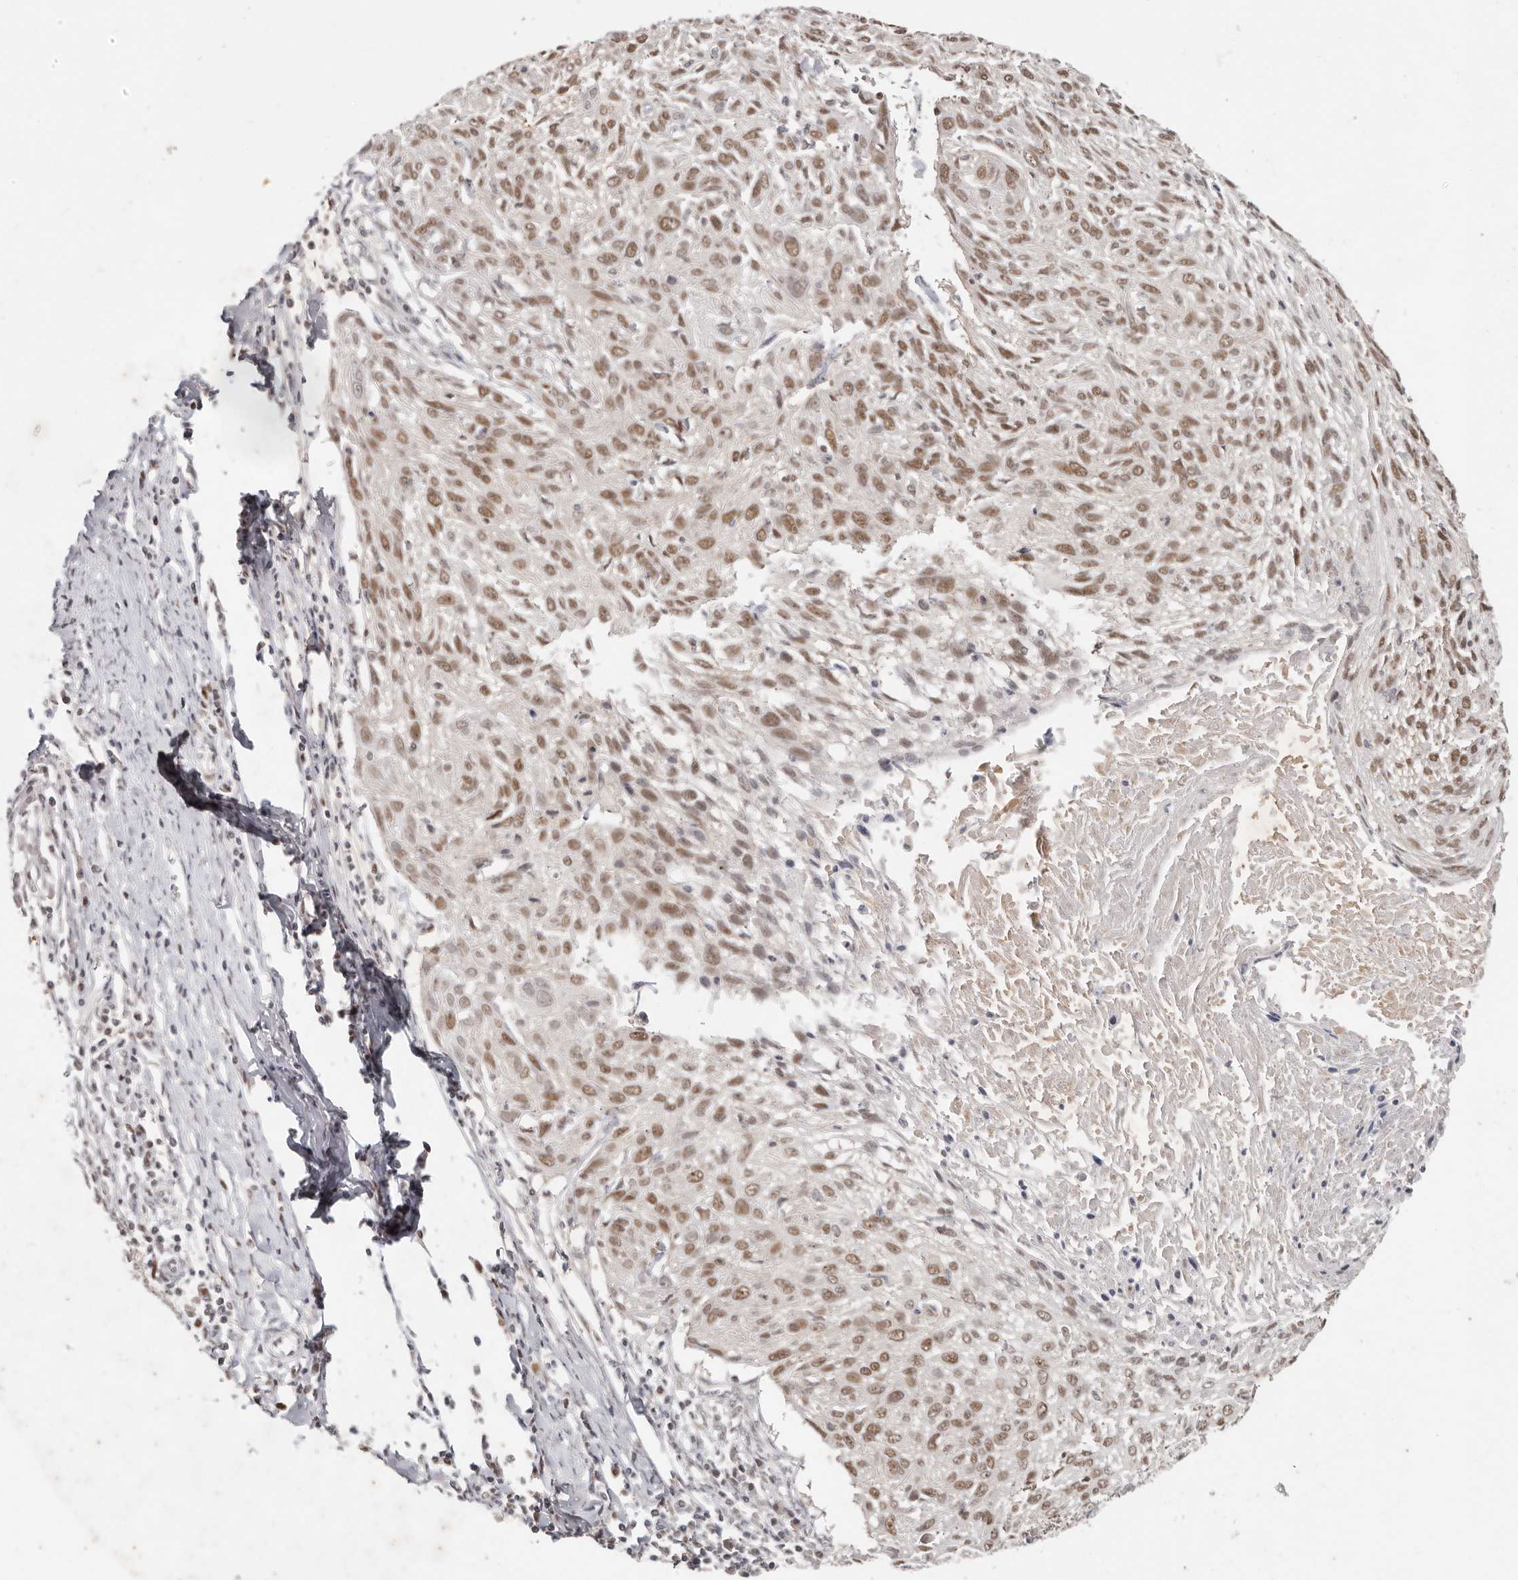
{"staining": {"intensity": "moderate", "quantity": ">75%", "location": "nuclear"}, "tissue": "cervical cancer", "cell_type": "Tumor cells", "image_type": "cancer", "snomed": [{"axis": "morphology", "description": "Squamous cell carcinoma, NOS"}, {"axis": "topography", "description": "Cervix"}], "caption": "Protein expression analysis of cervical cancer exhibits moderate nuclear staining in approximately >75% of tumor cells. The protein of interest is shown in brown color, while the nuclei are stained blue.", "gene": "RFC2", "patient": {"sex": "female", "age": 51}}